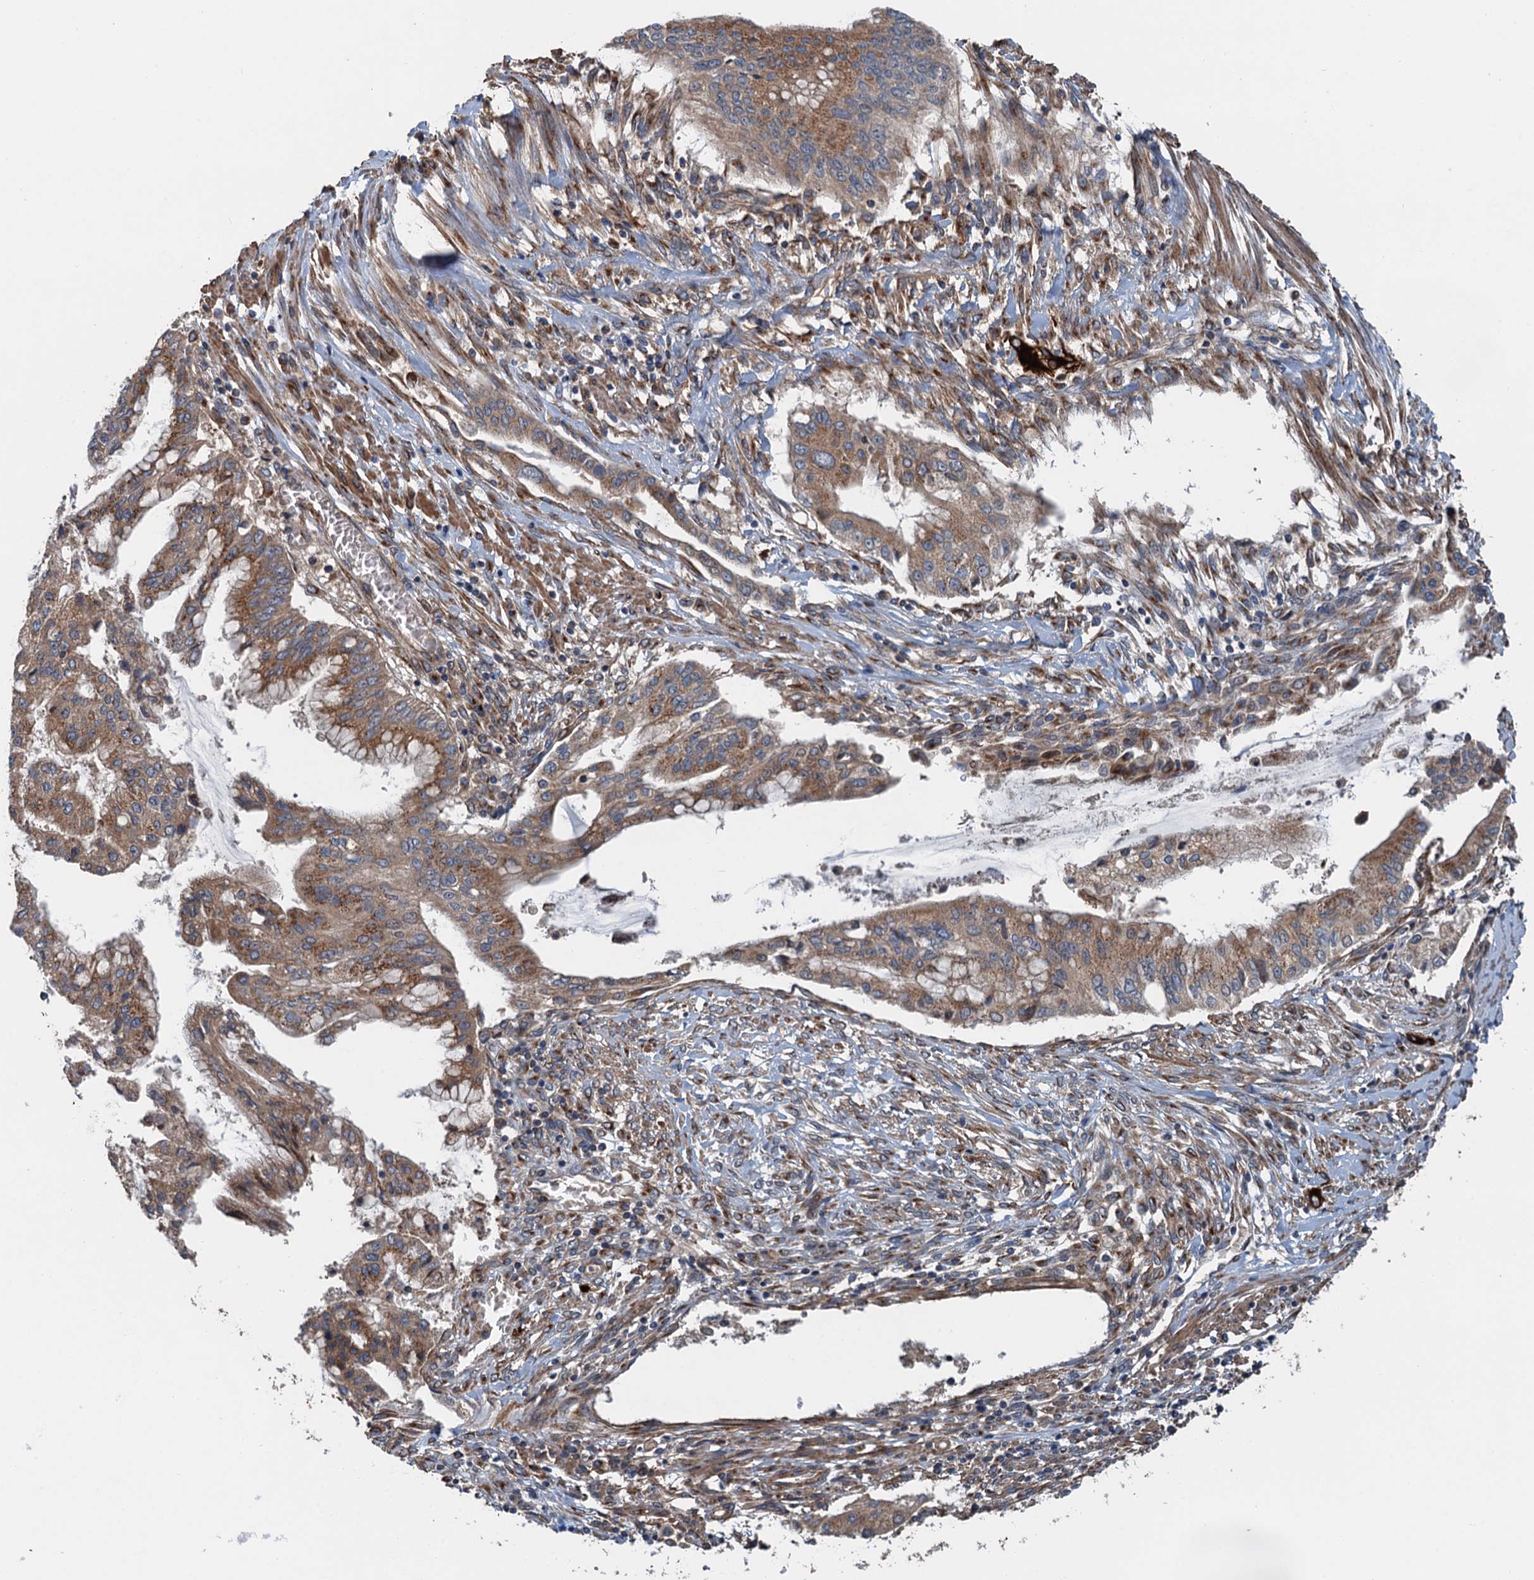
{"staining": {"intensity": "moderate", "quantity": ">75%", "location": "cytoplasmic/membranous"}, "tissue": "pancreatic cancer", "cell_type": "Tumor cells", "image_type": "cancer", "snomed": [{"axis": "morphology", "description": "Adenocarcinoma, NOS"}, {"axis": "topography", "description": "Pancreas"}], "caption": "A micrograph showing moderate cytoplasmic/membranous positivity in about >75% of tumor cells in adenocarcinoma (pancreatic), as visualized by brown immunohistochemical staining.", "gene": "ANKRD26", "patient": {"sex": "male", "age": 46}}